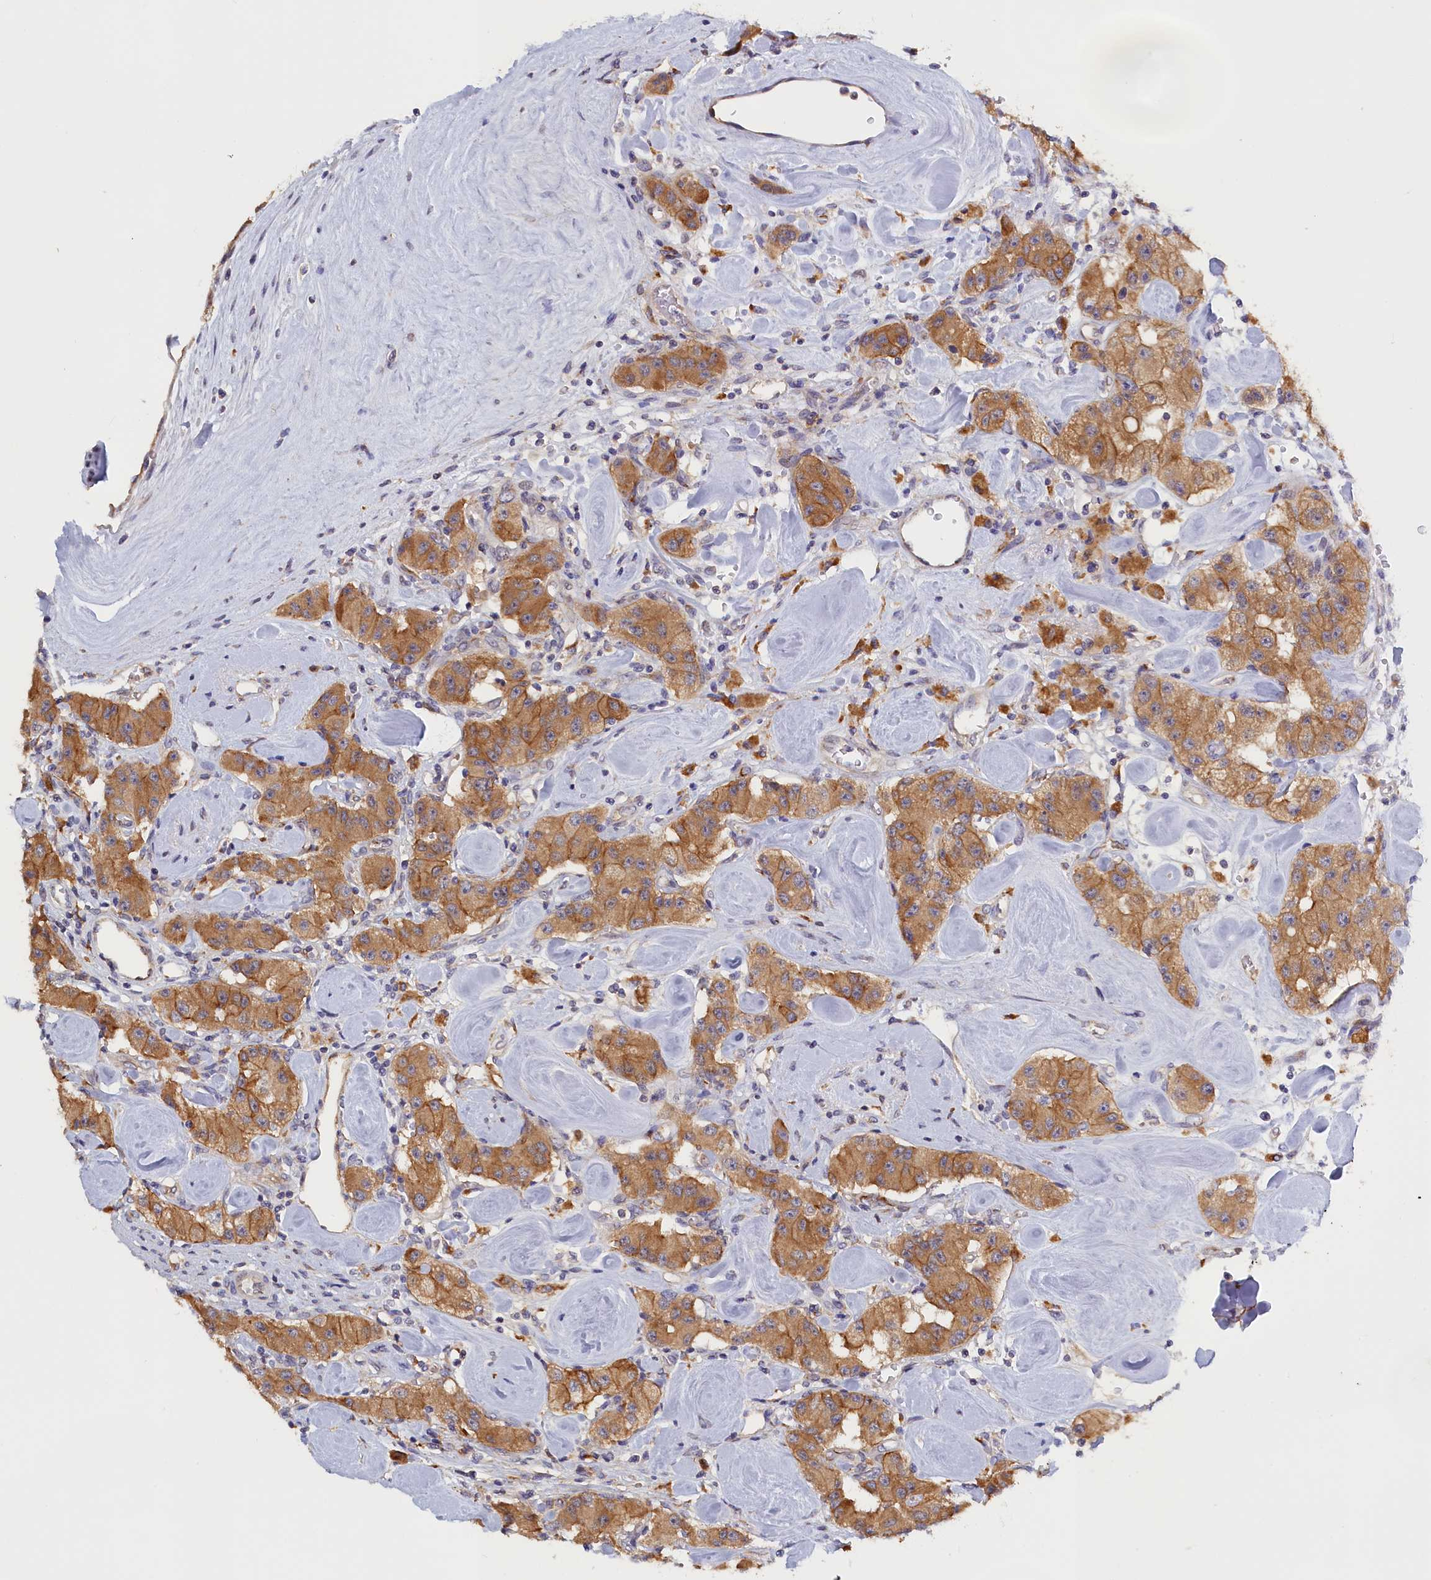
{"staining": {"intensity": "moderate", "quantity": ">75%", "location": "cytoplasmic/membranous"}, "tissue": "carcinoid", "cell_type": "Tumor cells", "image_type": "cancer", "snomed": [{"axis": "morphology", "description": "Carcinoid, malignant, NOS"}, {"axis": "topography", "description": "Pancreas"}], "caption": "The image exhibits a brown stain indicating the presence of a protein in the cytoplasmic/membranous of tumor cells in carcinoid.", "gene": "COL19A1", "patient": {"sex": "male", "age": 41}}